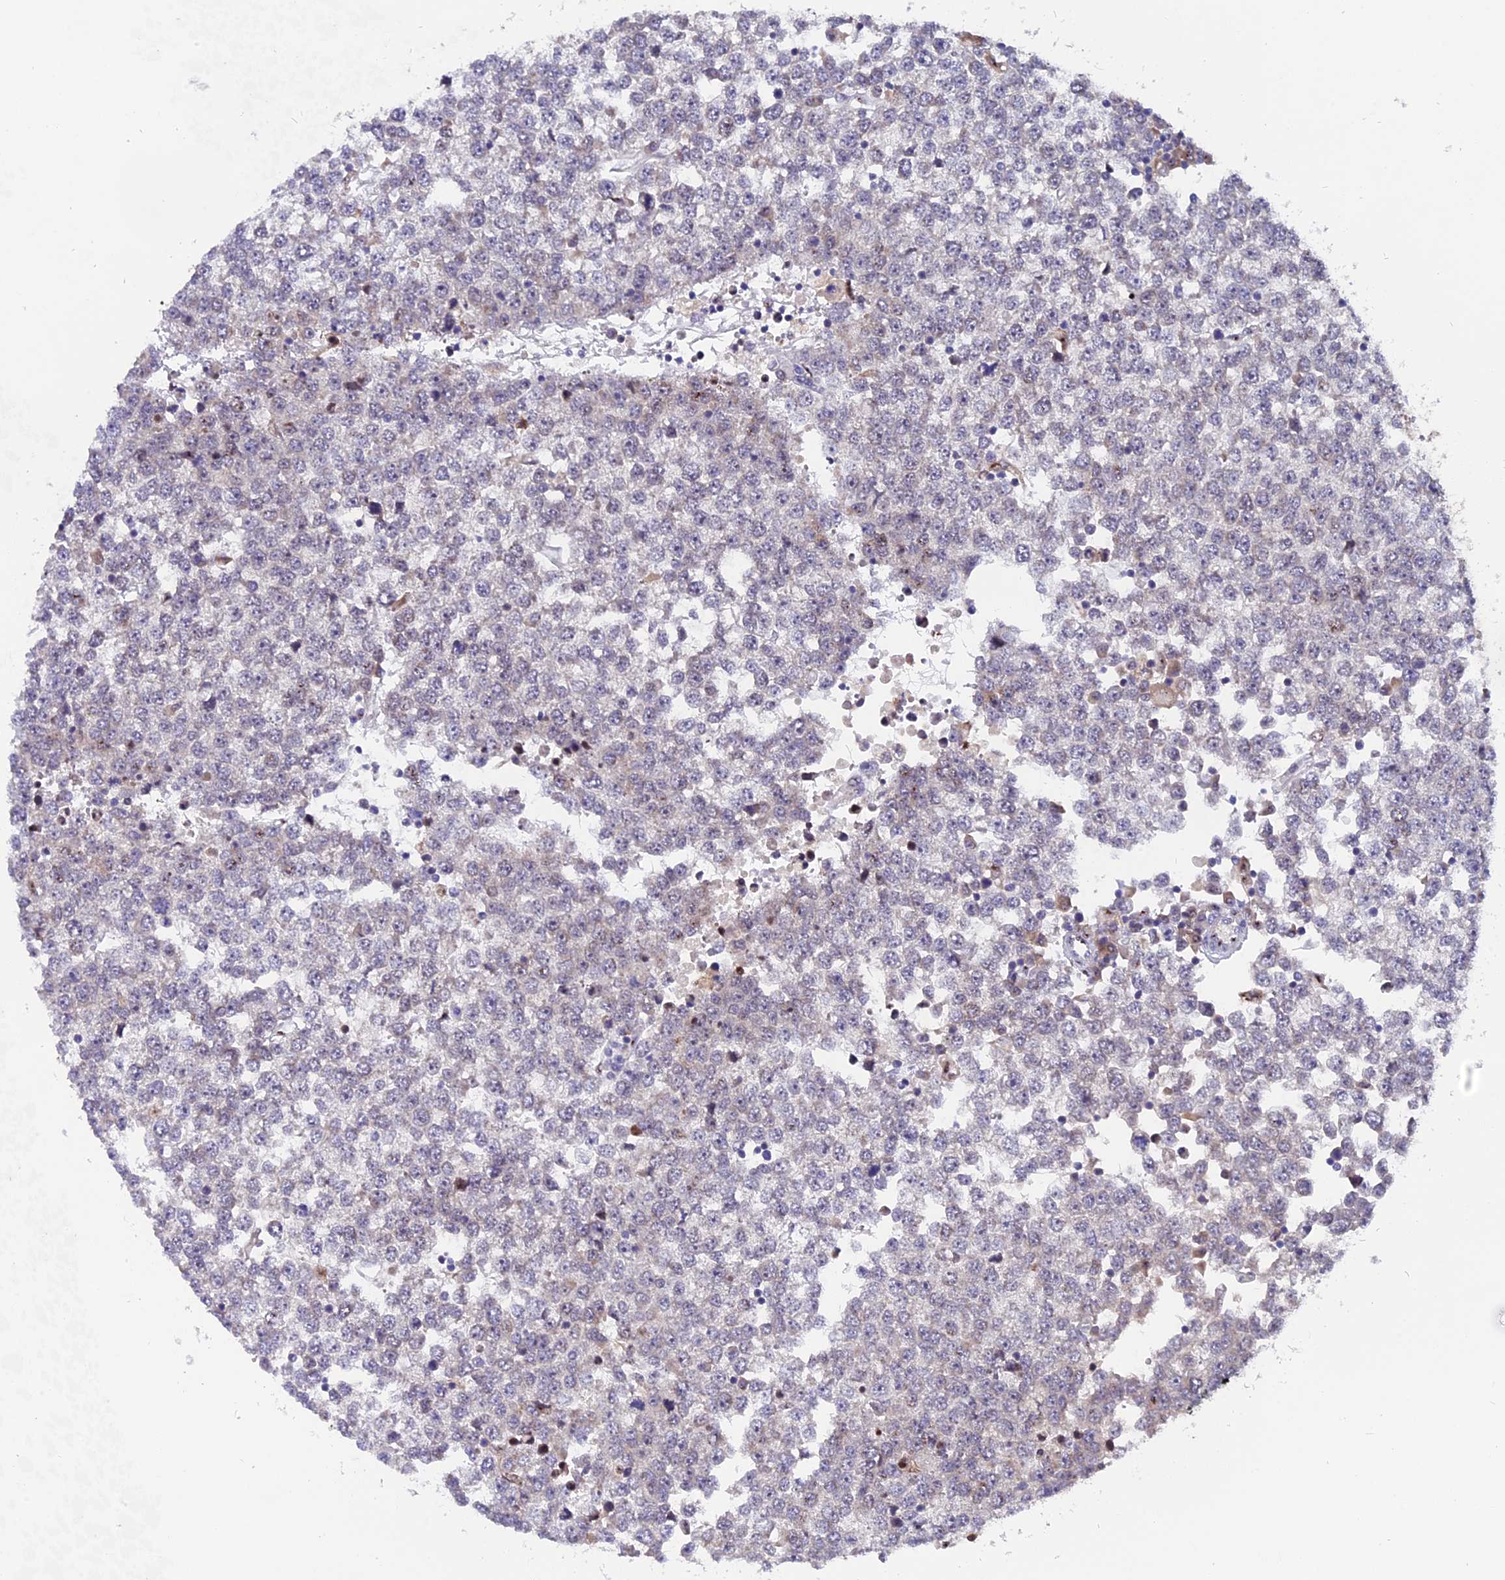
{"staining": {"intensity": "moderate", "quantity": "25%-75%", "location": "nuclear"}, "tissue": "testis cancer", "cell_type": "Tumor cells", "image_type": "cancer", "snomed": [{"axis": "morphology", "description": "Seminoma, NOS"}, {"axis": "topography", "description": "Testis"}], "caption": "Tumor cells demonstrate medium levels of moderate nuclear staining in about 25%-75% of cells in testis cancer (seminoma). (DAB (3,3'-diaminobenzidine) IHC with brightfield microscopy, high magnification).", "gene": "FAM118B", "patient": {"sex": "male", "age": 65}}